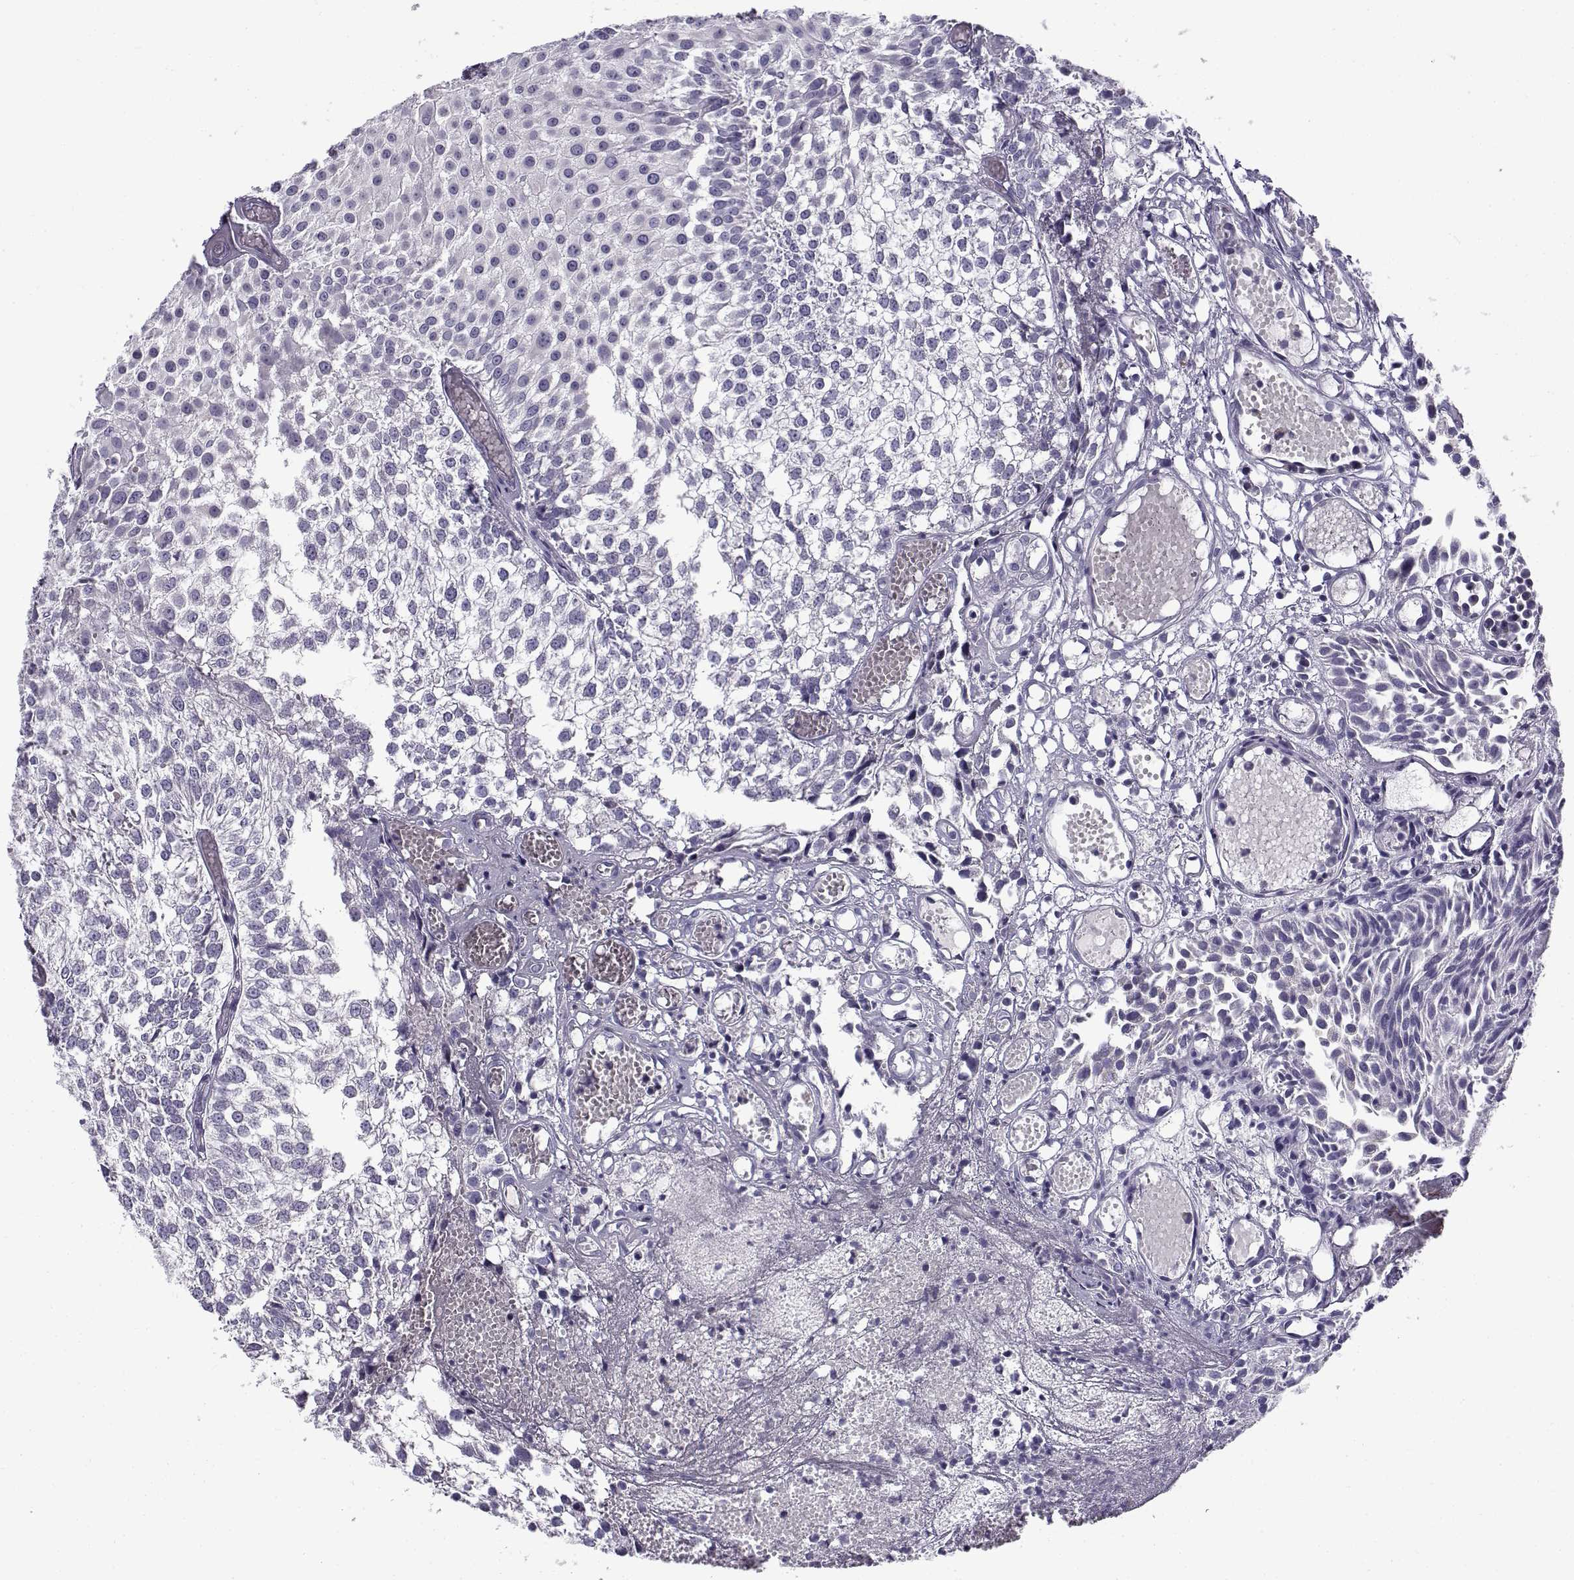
{"staining": {"intensity": "negative", "quantity": "none", "location": "none"}, "tissue": "urothelial cancer", "cell_type": "Tumor cells", "image_type": "cancer", "snomed": [{"axis": "morphology", "description": "Urothelial carcinoma, Low grade"}, {"axis": "topography", "description": "Urinary bladder"}], "caption": "This is a image of immunohistochemistry staining of urothelial carcinoma (low-grade), which shows no staining in tumor cells.", "gene": "FAM166A", "patient": {"sex": "male", "age": 79}}